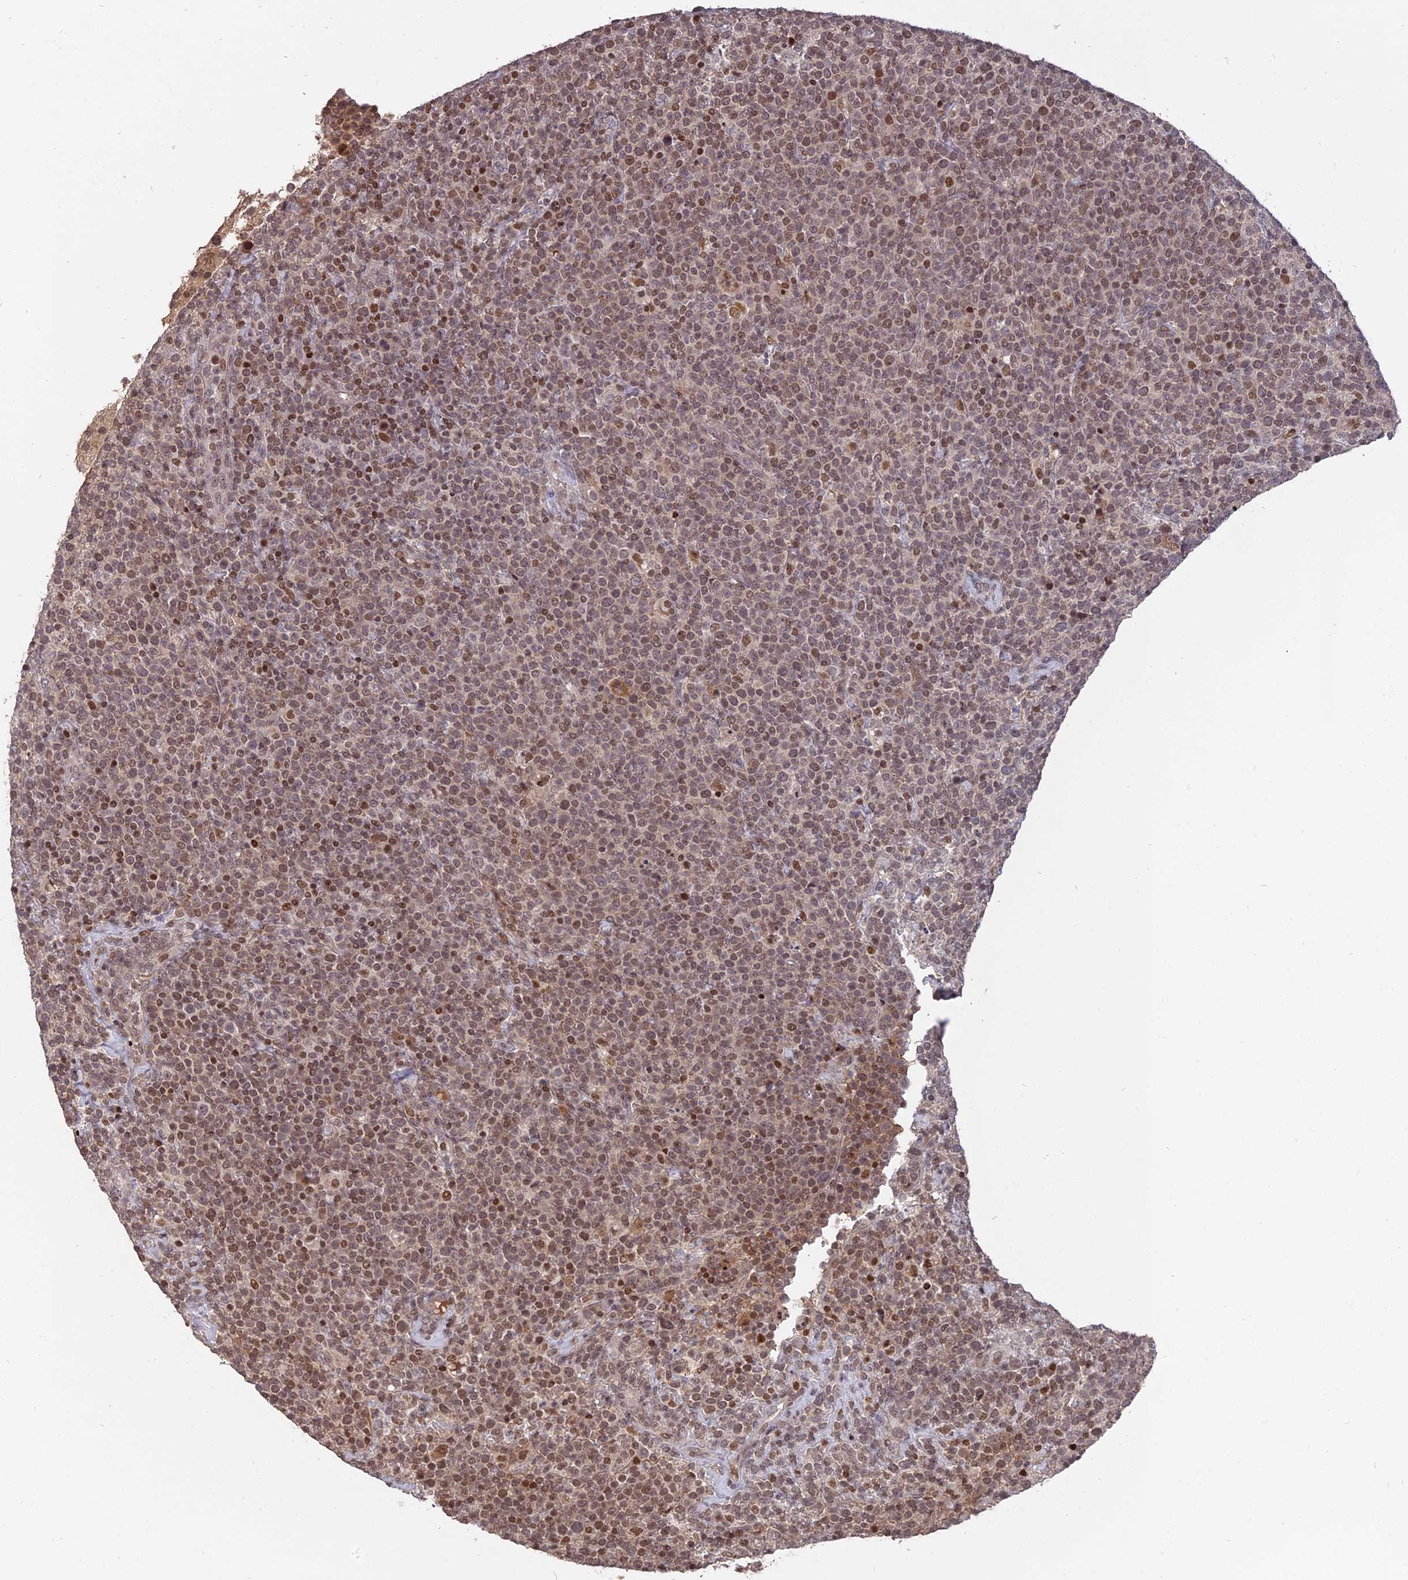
{"staining": {"intensity": "moderate", "quantity": ">75%", "location": "nuclear"}, "tissue": "lymphoma", "cell_type": "Tumor cells", "image_type": "cancer", "snomed": [{"axis": "morphology", "description": "Malignant lymphoma, non-Hodgkin's type, High grade"}, {"axis": "topography", "description": "Lymph node"}], "caption": "A high-resolution histopathology image shows immunohistochemistry (IHC) staining of lymphoma, which exhibits moderate nuclear staining in approximately >75% of tumor cells.", "gene": "NR1H3", "patient": {"sex": "male", "age": 61}}